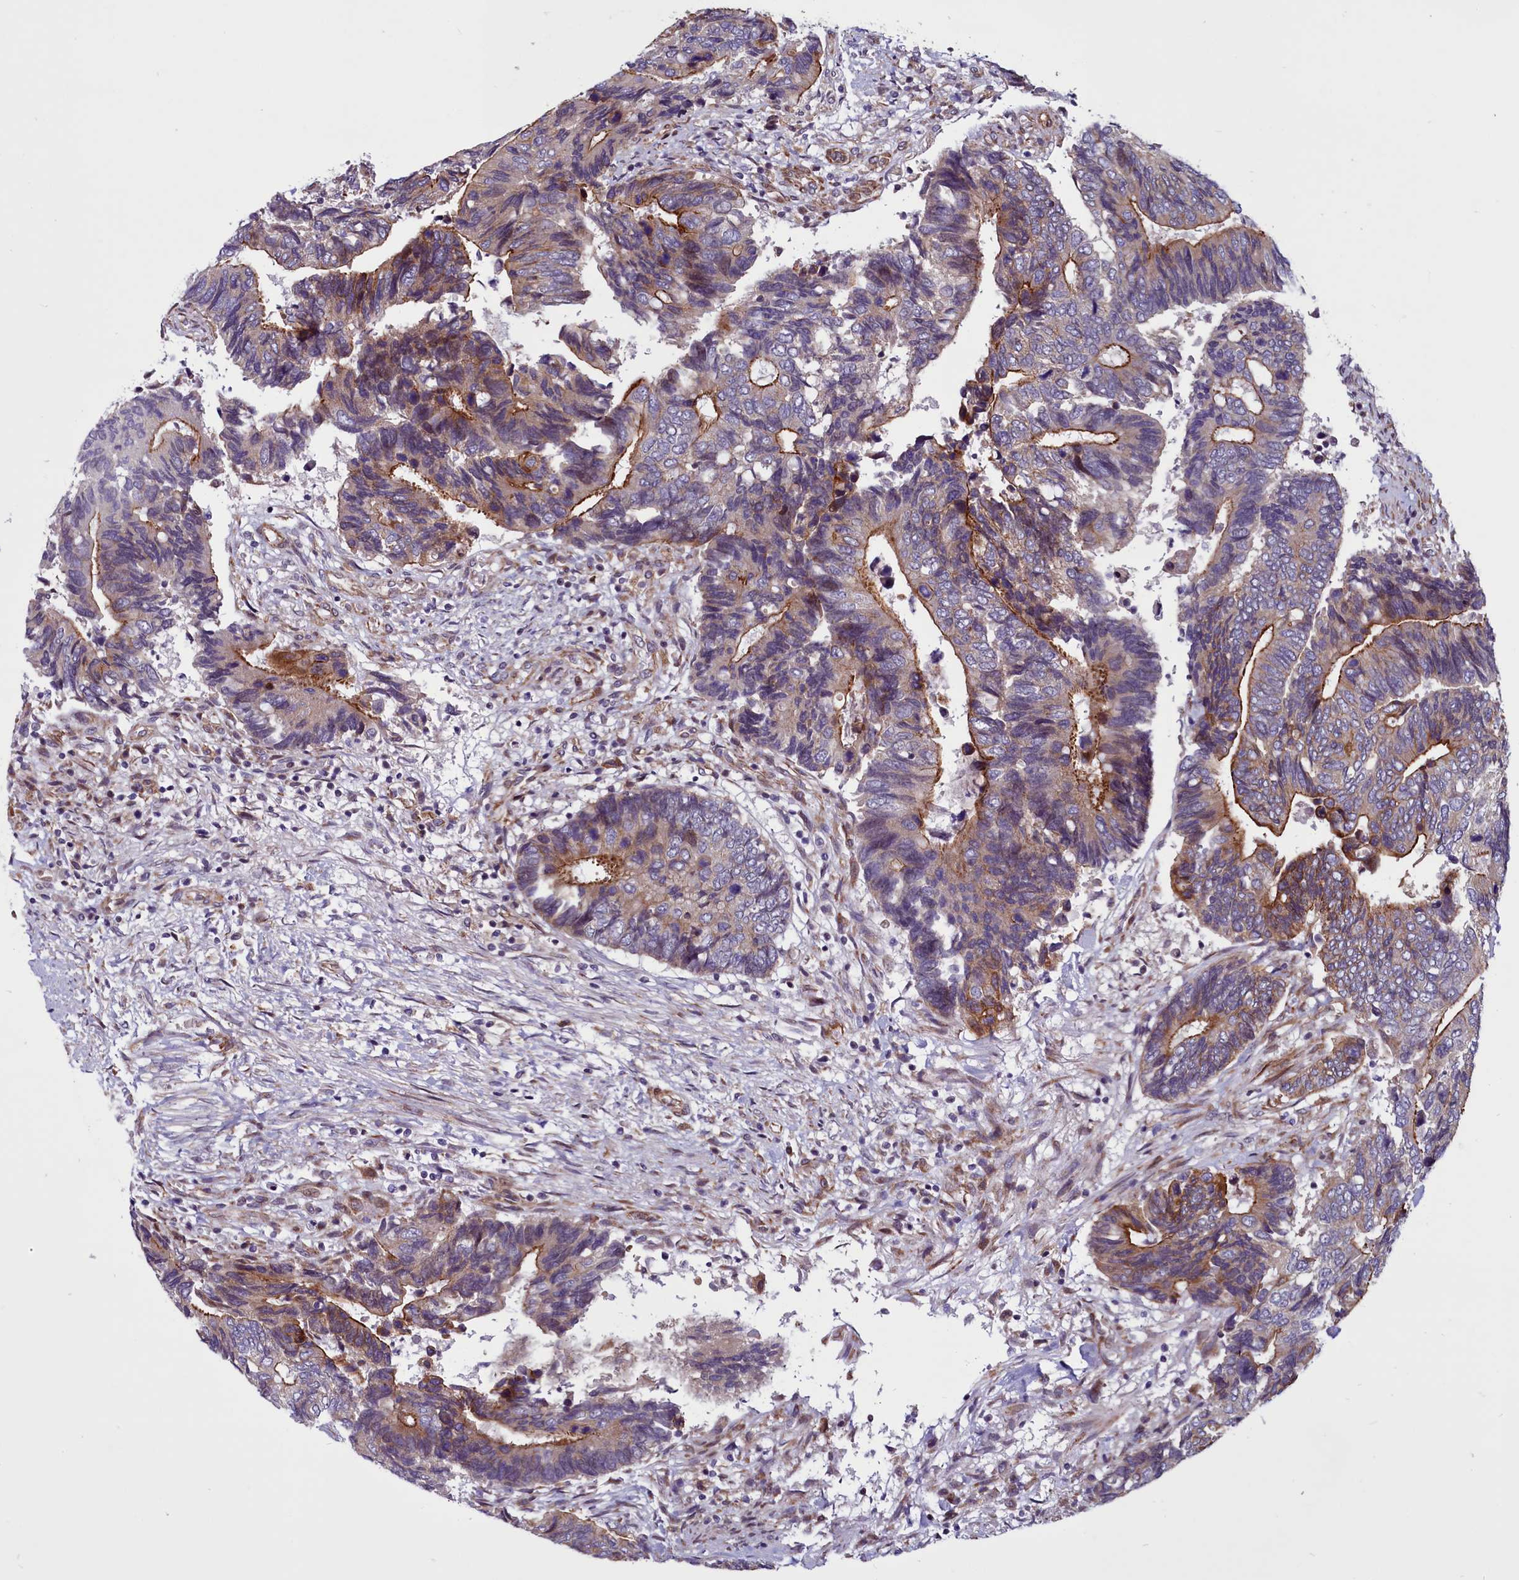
{"staining": {"intensity": "moderate", "quantity": "<25%", "location": "cytoplasmic/membranous"}, "tissue": "colorectal cancer", "cell_type": "Tumor cells", "image_type": "cancer", "snomed": [{"axis": "morphology", "description": "Adenocarcinoma, NOS"}, {"axis": "topography", "description": "Colon"}], "caption": "This is an image of IHC staining of colorectal cancer, which shows moderate staining in the cytoplasmic/membranous of tumor cells.", "gene": "MCRIP1", "patient": {"sex": "male", "age": 87}}